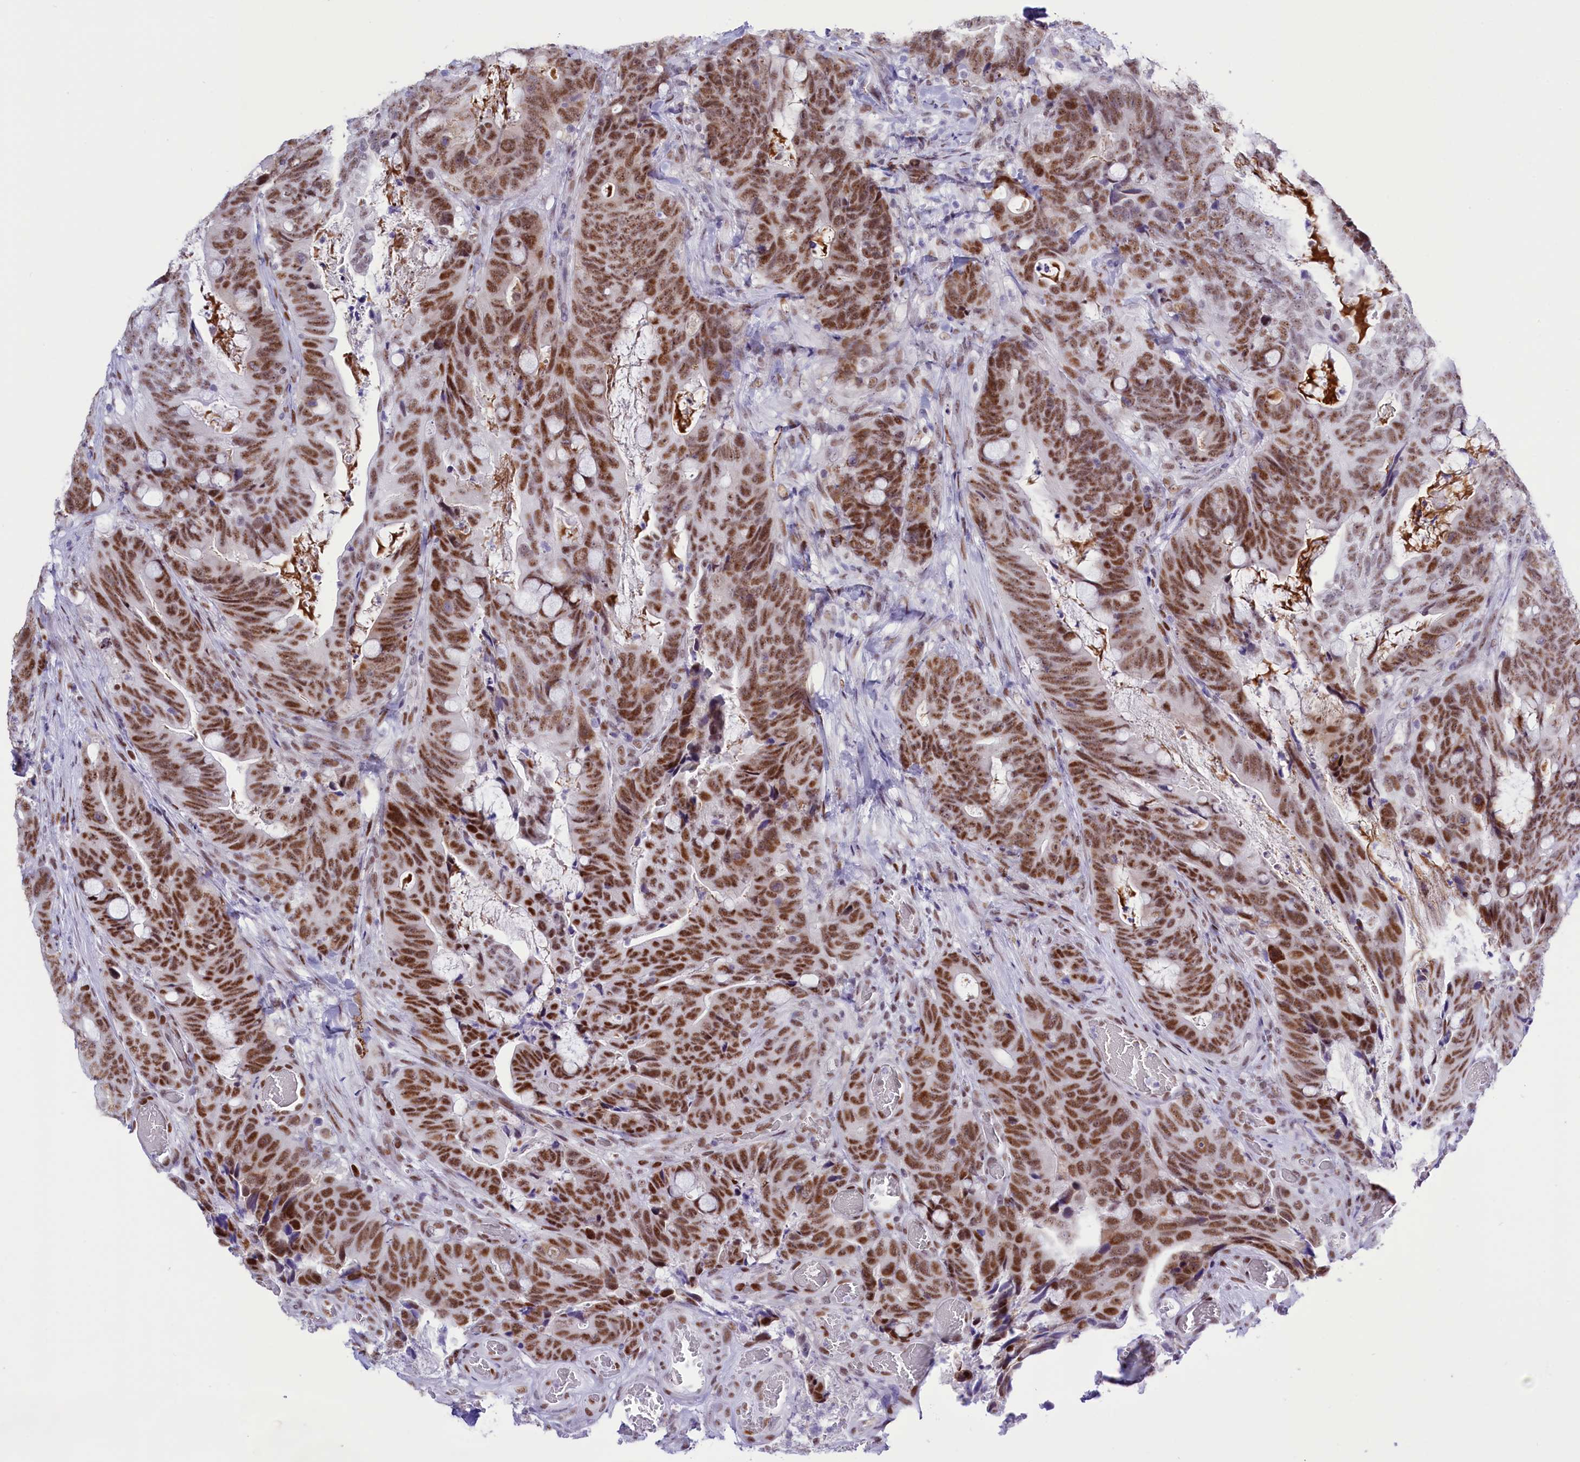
{"staining": {"intensity": "moderate", "quantity": ">75%", "location": "nuclear"}, "tissue": "colorectal cancer", "cell_type": "Tumor cells", "image_type": "cancer", "snomed": [{"axis": "morphology", "description": "Adenocarcinoma, NOS"}, {"axis": "topography", "description": "Colon"}], "caption": "Adenocarcinoma (colorectal) was stained to show a protein in brown. There is medium levels of moderate nuclear positivity in approximately >75% of tumor cells. (IHC, brightfield microscopy, high magnification).", "gene": "RPS6KB1", "patient": {"sex": "female", "age": 82}}